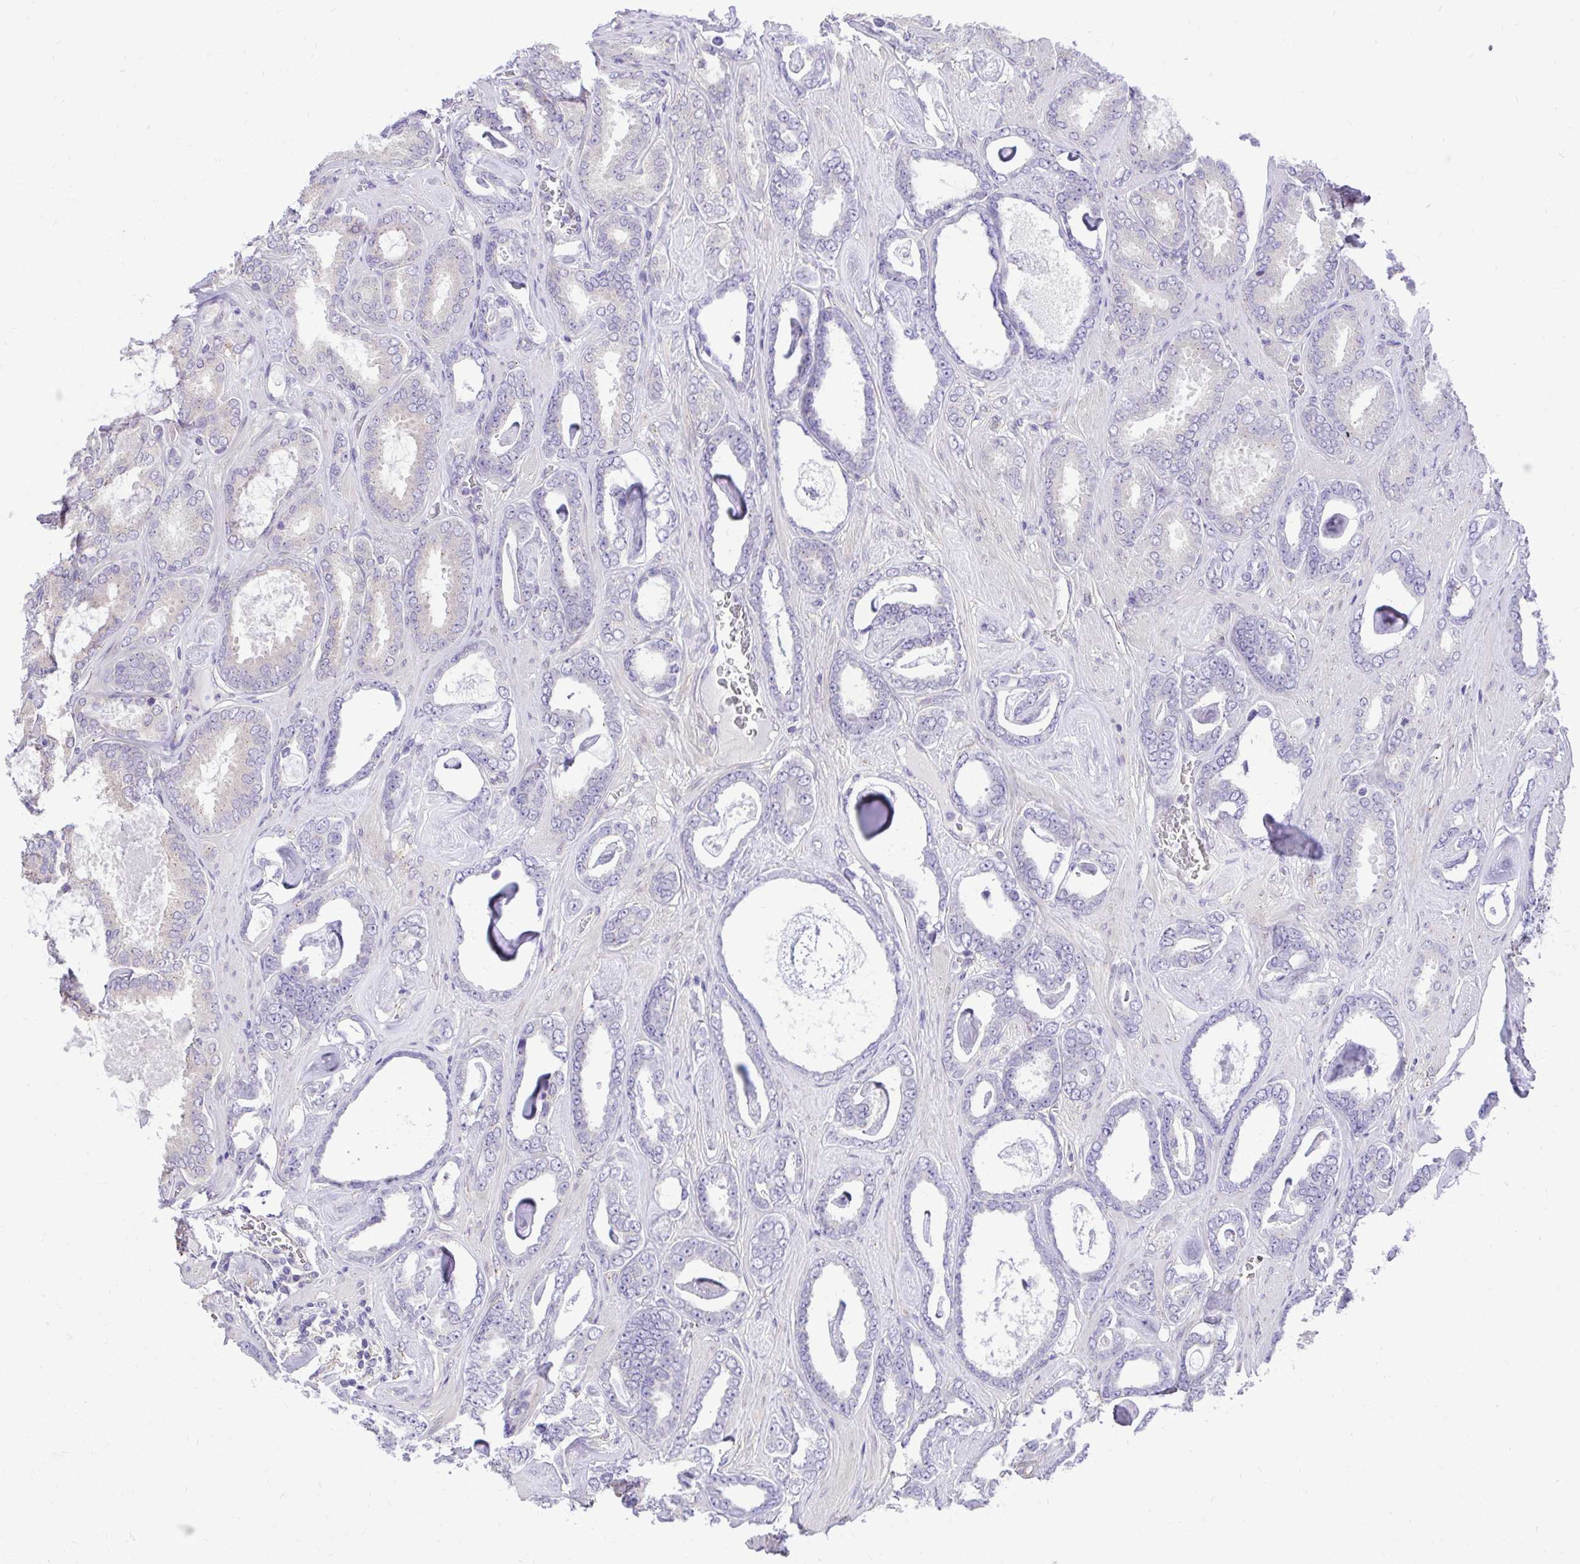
{"staining": {"intensity": "negative", "quantity": "none", "location": "none"}, "tissue": "prostate cancer", "cell_type": "Tumor cells", "image_type": "cancer", "snomed": [{"axis": "morphology", "description": "Adenocarcinoma, High grade"}, {"axis": "topography", "description": "Prostate"}], "caption": "Tumor cells are negative for protein expression in human prostate cancer (adenocarcinoma (high-grade)).", "gene": "CEACAM18", "patient": {"sex": "male", "age": 63}}